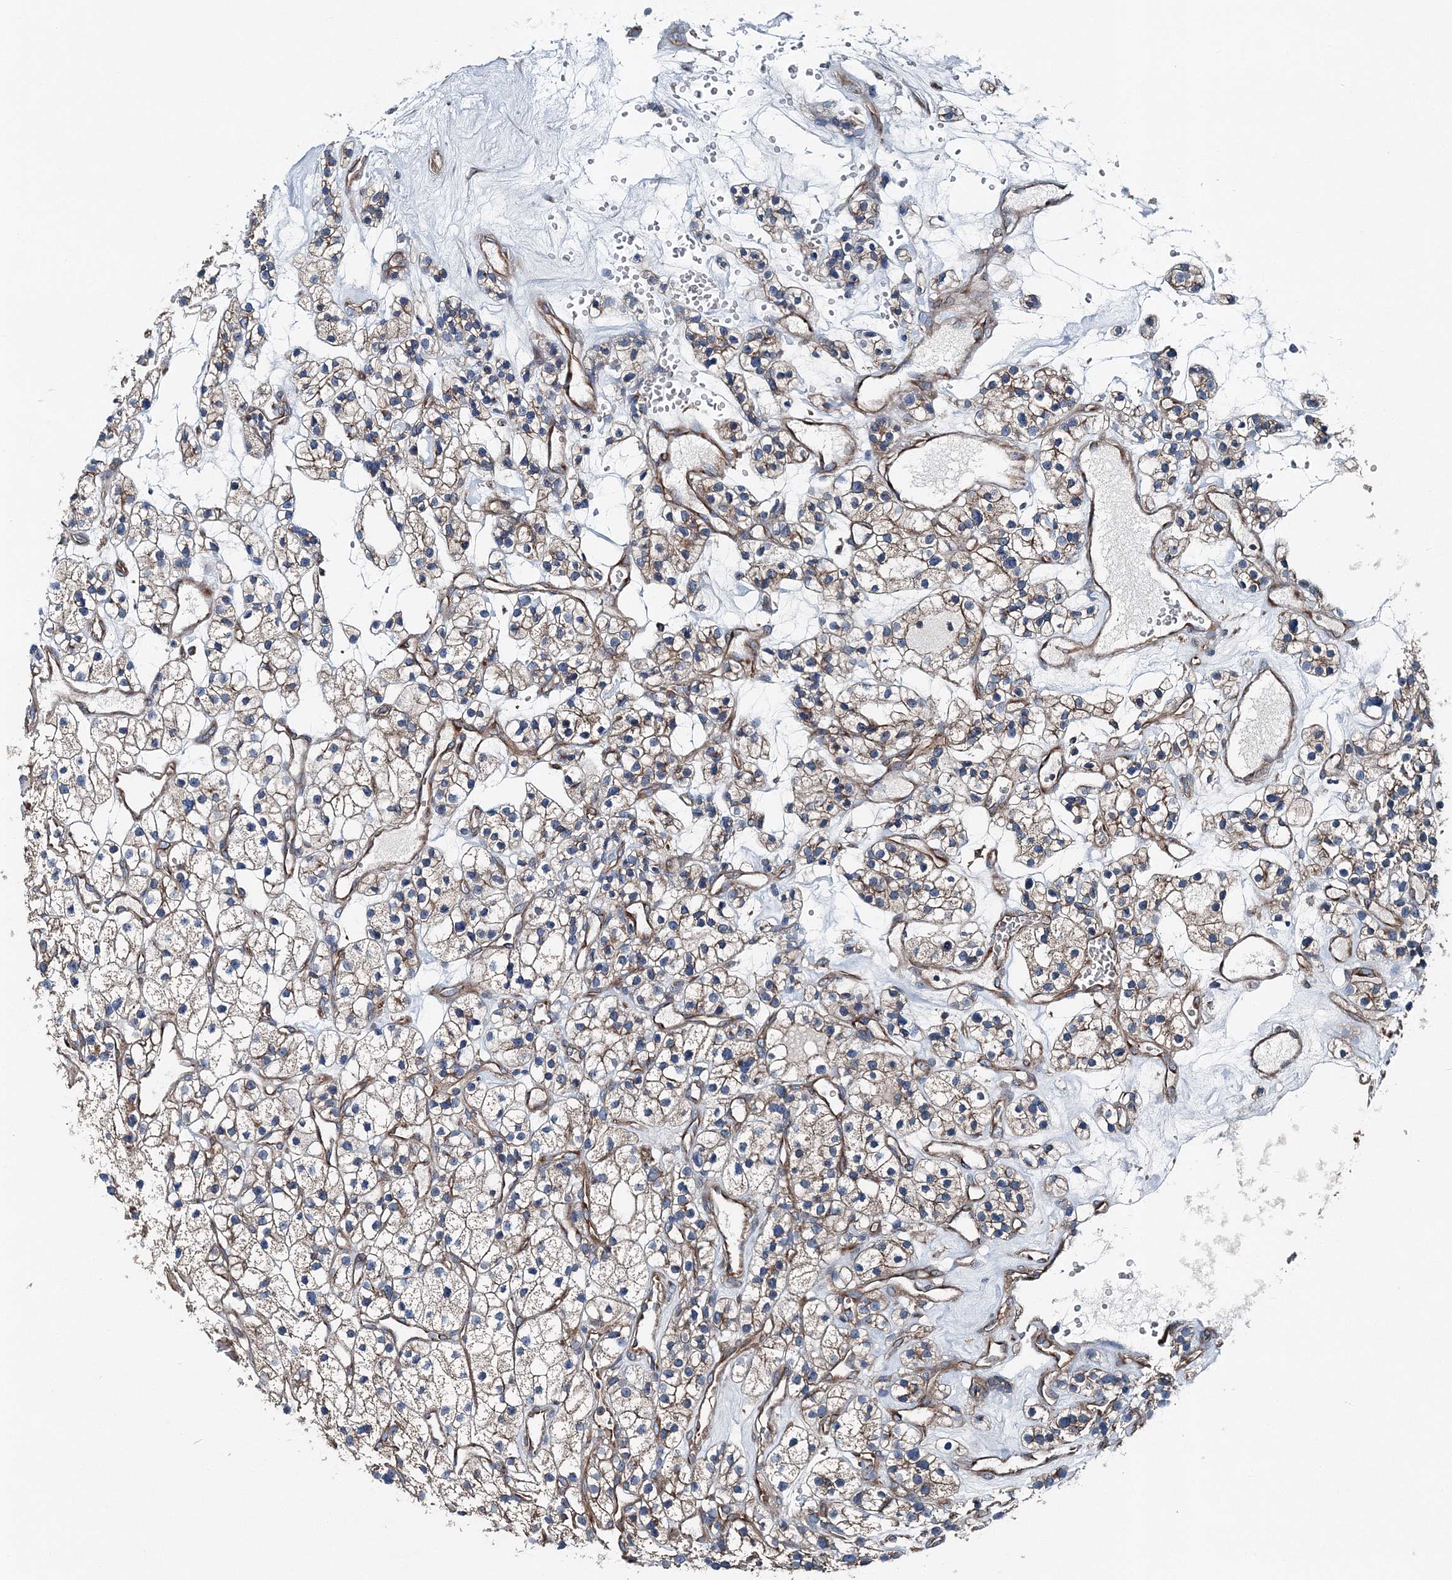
{"staining": {"intensity": "weak", "quantity": "25%-75%", "location": "cytoplasmic/membranous"}, "tissue": "renal cancer", "cell_type": "Tumor cells", "image_type": "cancer", "snomed": [{"axis": "morphology", "description": "Adenocarcinoma, NOS"}, {"axis": "topography", "description": "Kidney"}], "caption": "A brown stain highlights weak cytoplasmic/membranous positivity of a protein in human renal adenocarcinoma tumor cells.", "gene": "MPHOSPH9", "patient": {"sex": "female", "age": 57}}